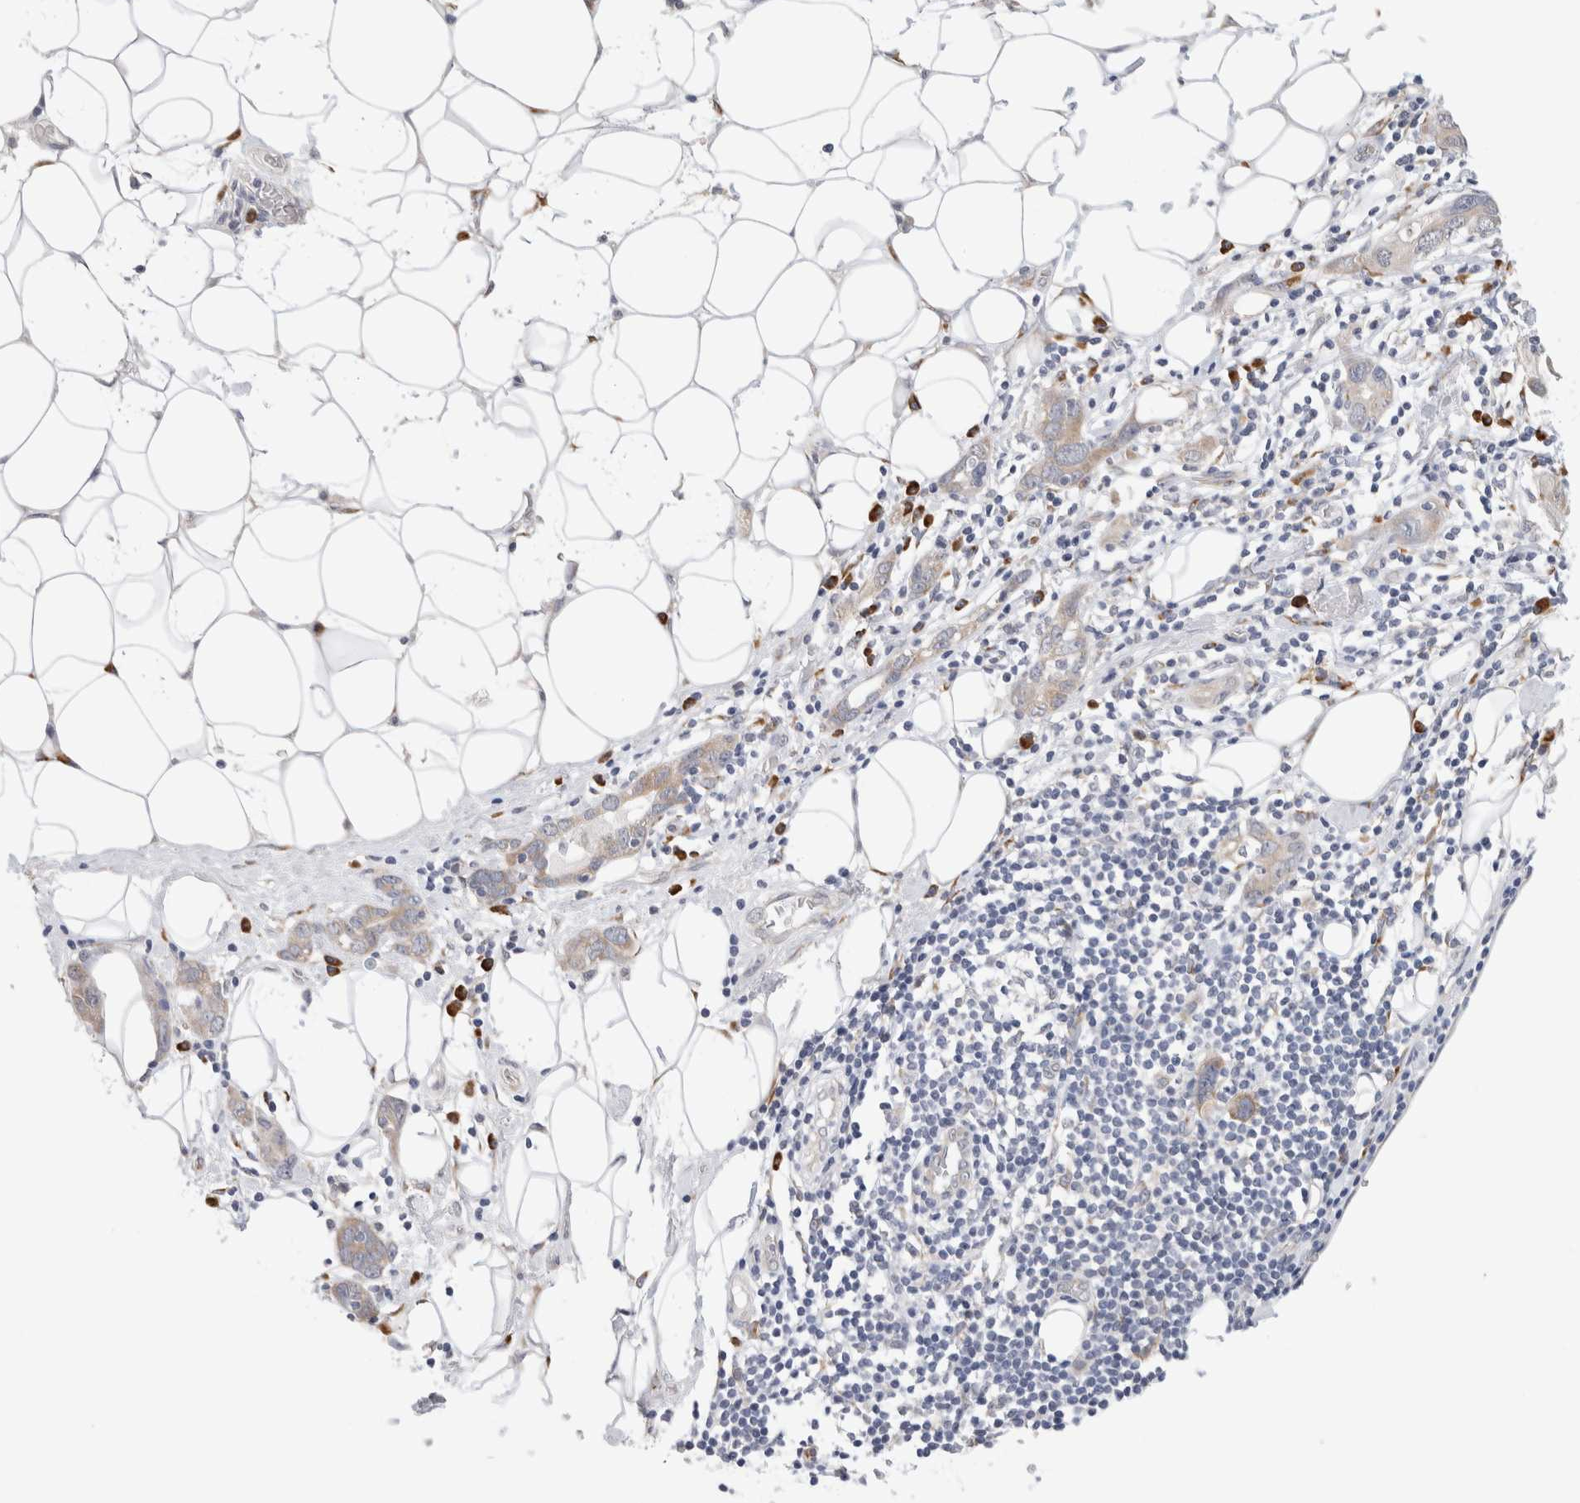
{"staining": {"intensity": "moderate", "quantity": "<25%", "location": "cytoplasmic/membranous"}, "tissue": "stomach cancer", "cell_type": "Tumor cells", "image_type": "cancer", "snomed": [{"axis": "morphology", "description": "Adenocarcinoma, NOS"}, {"axis": "topography", "description": "Stomach, lower"}], "caption": "Moderate cytoplasmic/membranous protein staining is appreciated in about <25% of tumor cells in stomach cancer.", "gene": "HDLBP", "patient": {"sex": "female", "age": 93}}